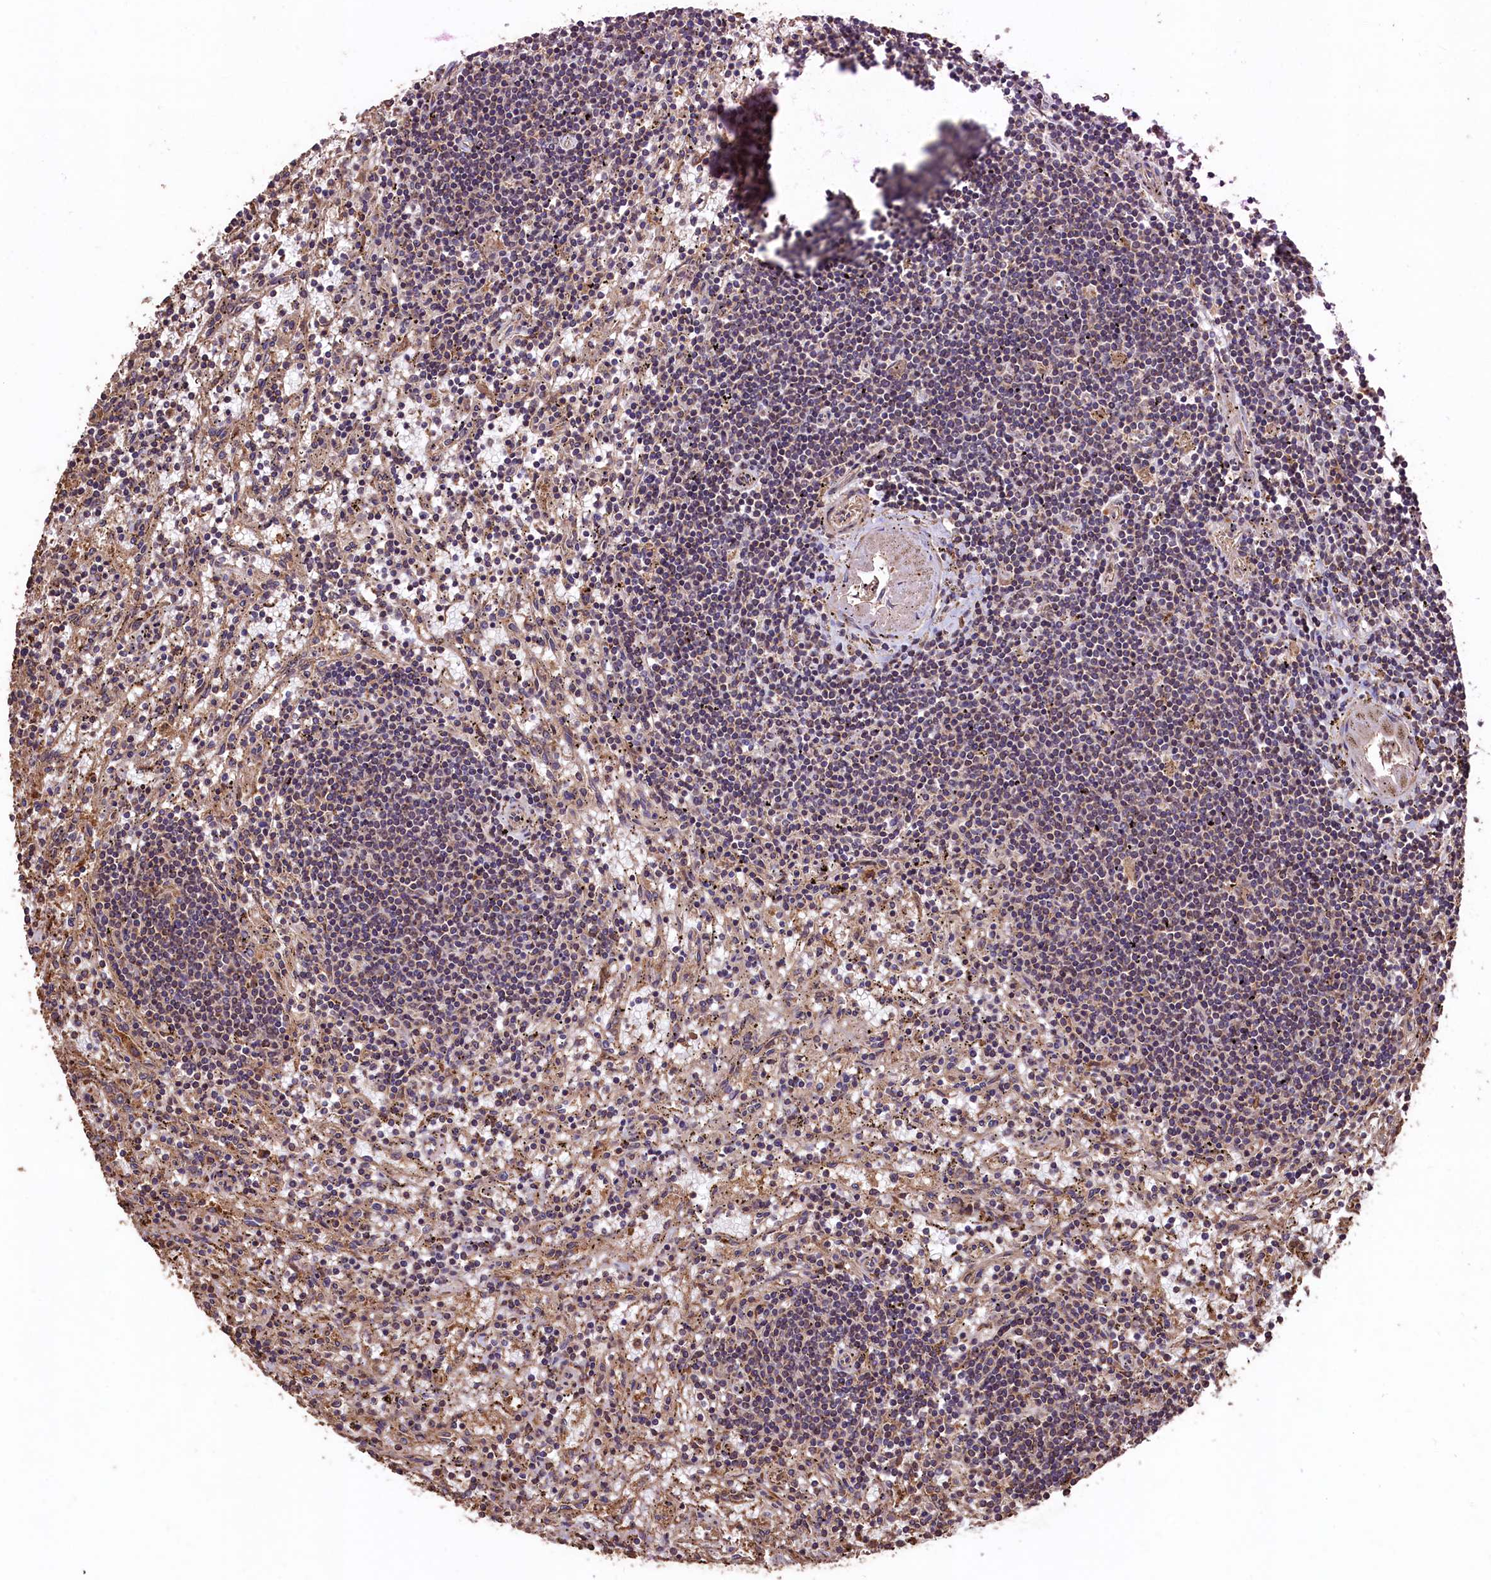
{"staining": {"intensity": "weak", "quantity": "25%-75%", "location": "cytoplasmic/membranous"}, "tissue": "lymphoma", "cell_type": "Tumor cells", "image_type": "cancer", "snomed": [{"axis": "morphology", "description": "Malignant lymphoma, non-Hodgkin's type, Low grade"}, {"axis": "topography", "description": "Spleen"}], "caption": "Immunohistochemical staining of low-grade malignant lymphoma, non-Hodgkin's type displays low levels of weak cytoplasmic/membranous protein positivity in about 25%-75% of tumor cells.", "gene": "TMEM98", "patient": {"sex": "male", "age": 76}}